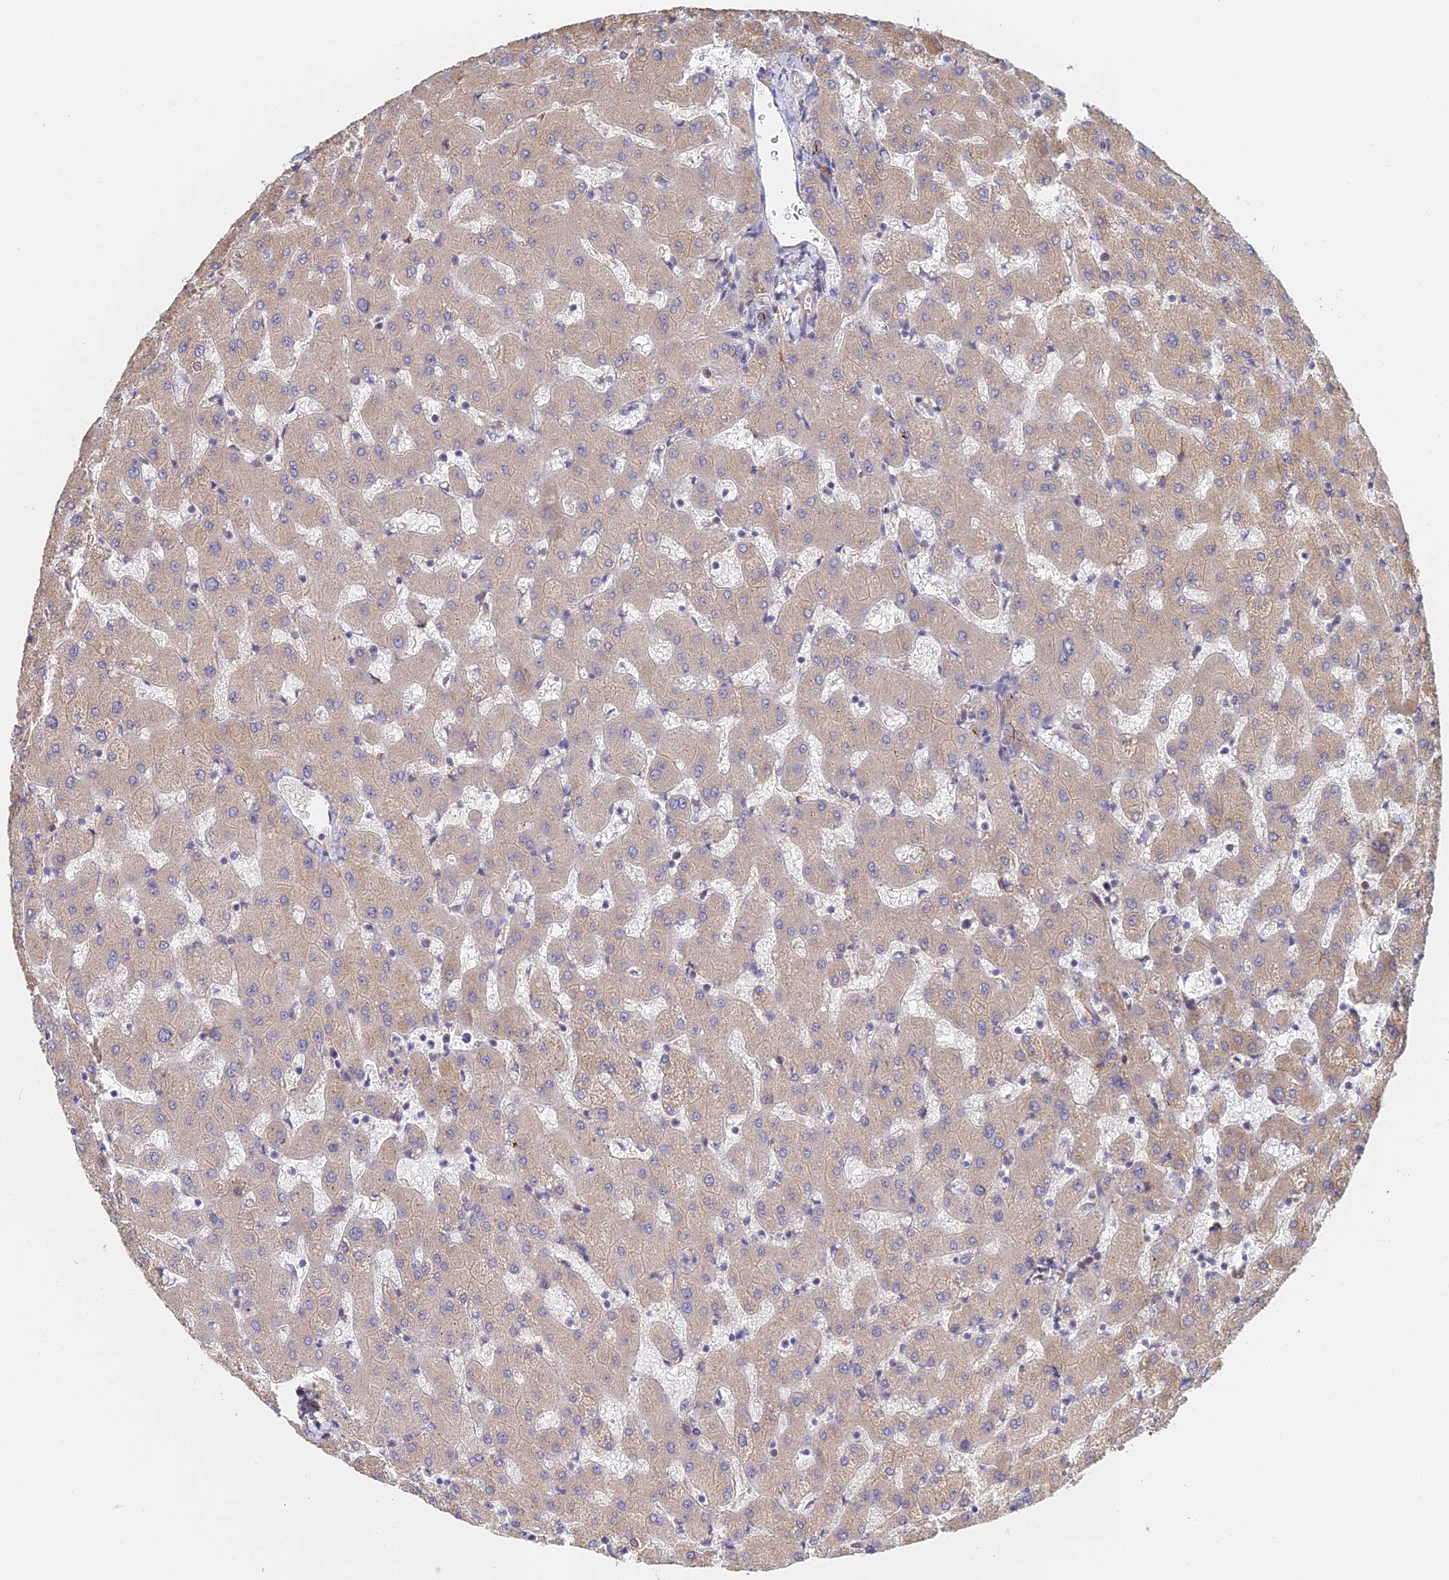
{"staining": {"intensity": "moderate", "quantity": "25%-75%", "location": "cytoplasmic/membranous"}, "tissue": "liver", "cell_type": "Cholangiocytes", "image_type": "normal", "snomed": [{"axis": "morphology", "description": "Normal tissue, NOS"}, {"axis": "topography", "description": "Liver"}], "caption": "Protein expression analysis of unremarkable liver reveals moderate cytoplasmic/membranous positivity in approximately 25%-75% of cholangiocytes. The staining was performed using DAB to visualize the protein expression in brown, while the nuclei were stained in blue with hematoxylin (Magnification: 20x).", "gene": "WBP11", "patient": {"sex": "female", "age": 63}}